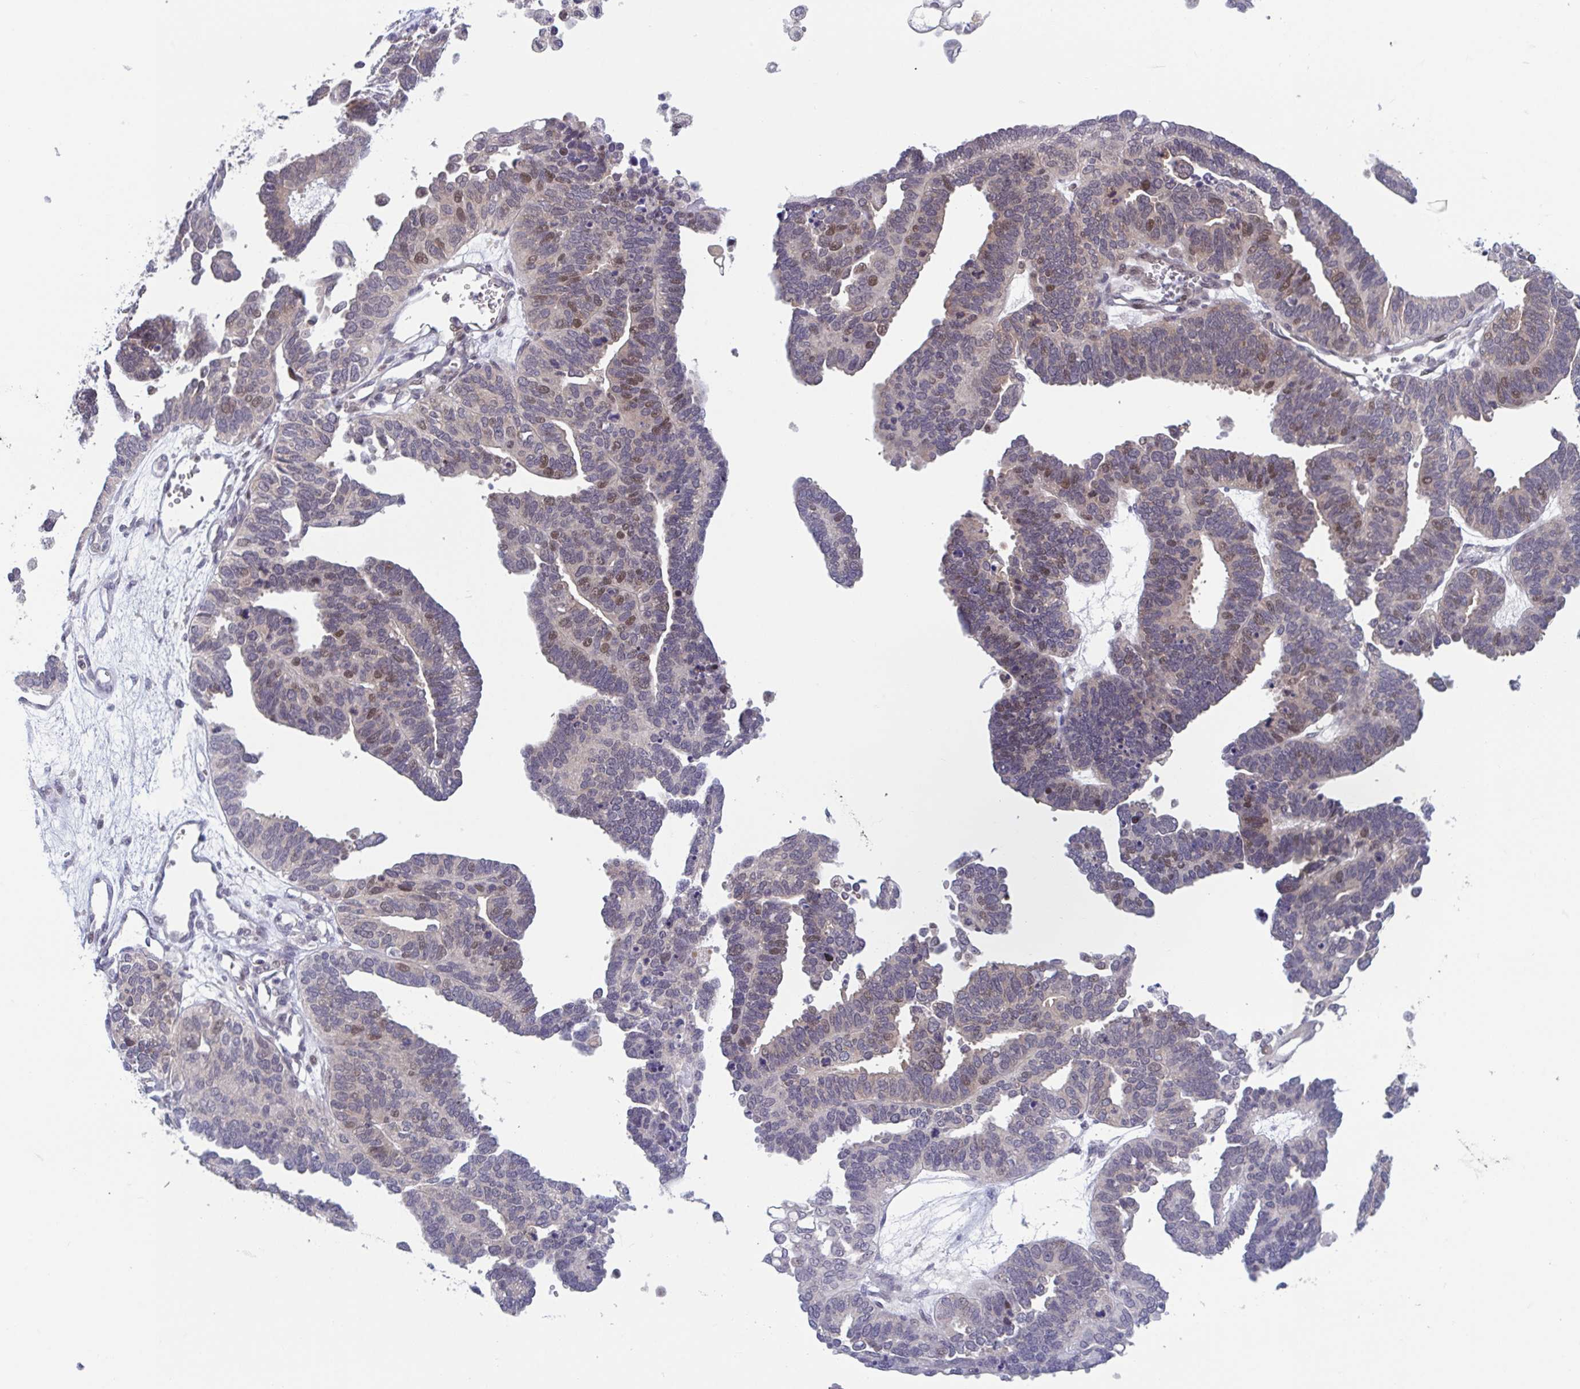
{"staining": {"intensity": "moderate", "quantity": "<25%", "location": "nuclear"}, "tissue": "ovarian cancer", "cell_type": "Tumor cells", "image_type": "cancer", "snomed": [{"axis": "morphology", "description": "Cystadenocarcinoma, serous, NOS"}, {"axis": "topography", "description": "Ovary"}], "caption": "Immunohistochemistry histopathology image of neoplastic tissue: human ovarian serous cystadenocarcinoma stained using immunohistochemistry (IHC) reveals low levels of moderate protein expression localized specifically in the nuclear of tumor cells, appearing as a nuclear brown color.", "gene": "RIOK1", "patient": {"sex": "female", "age": 51}}